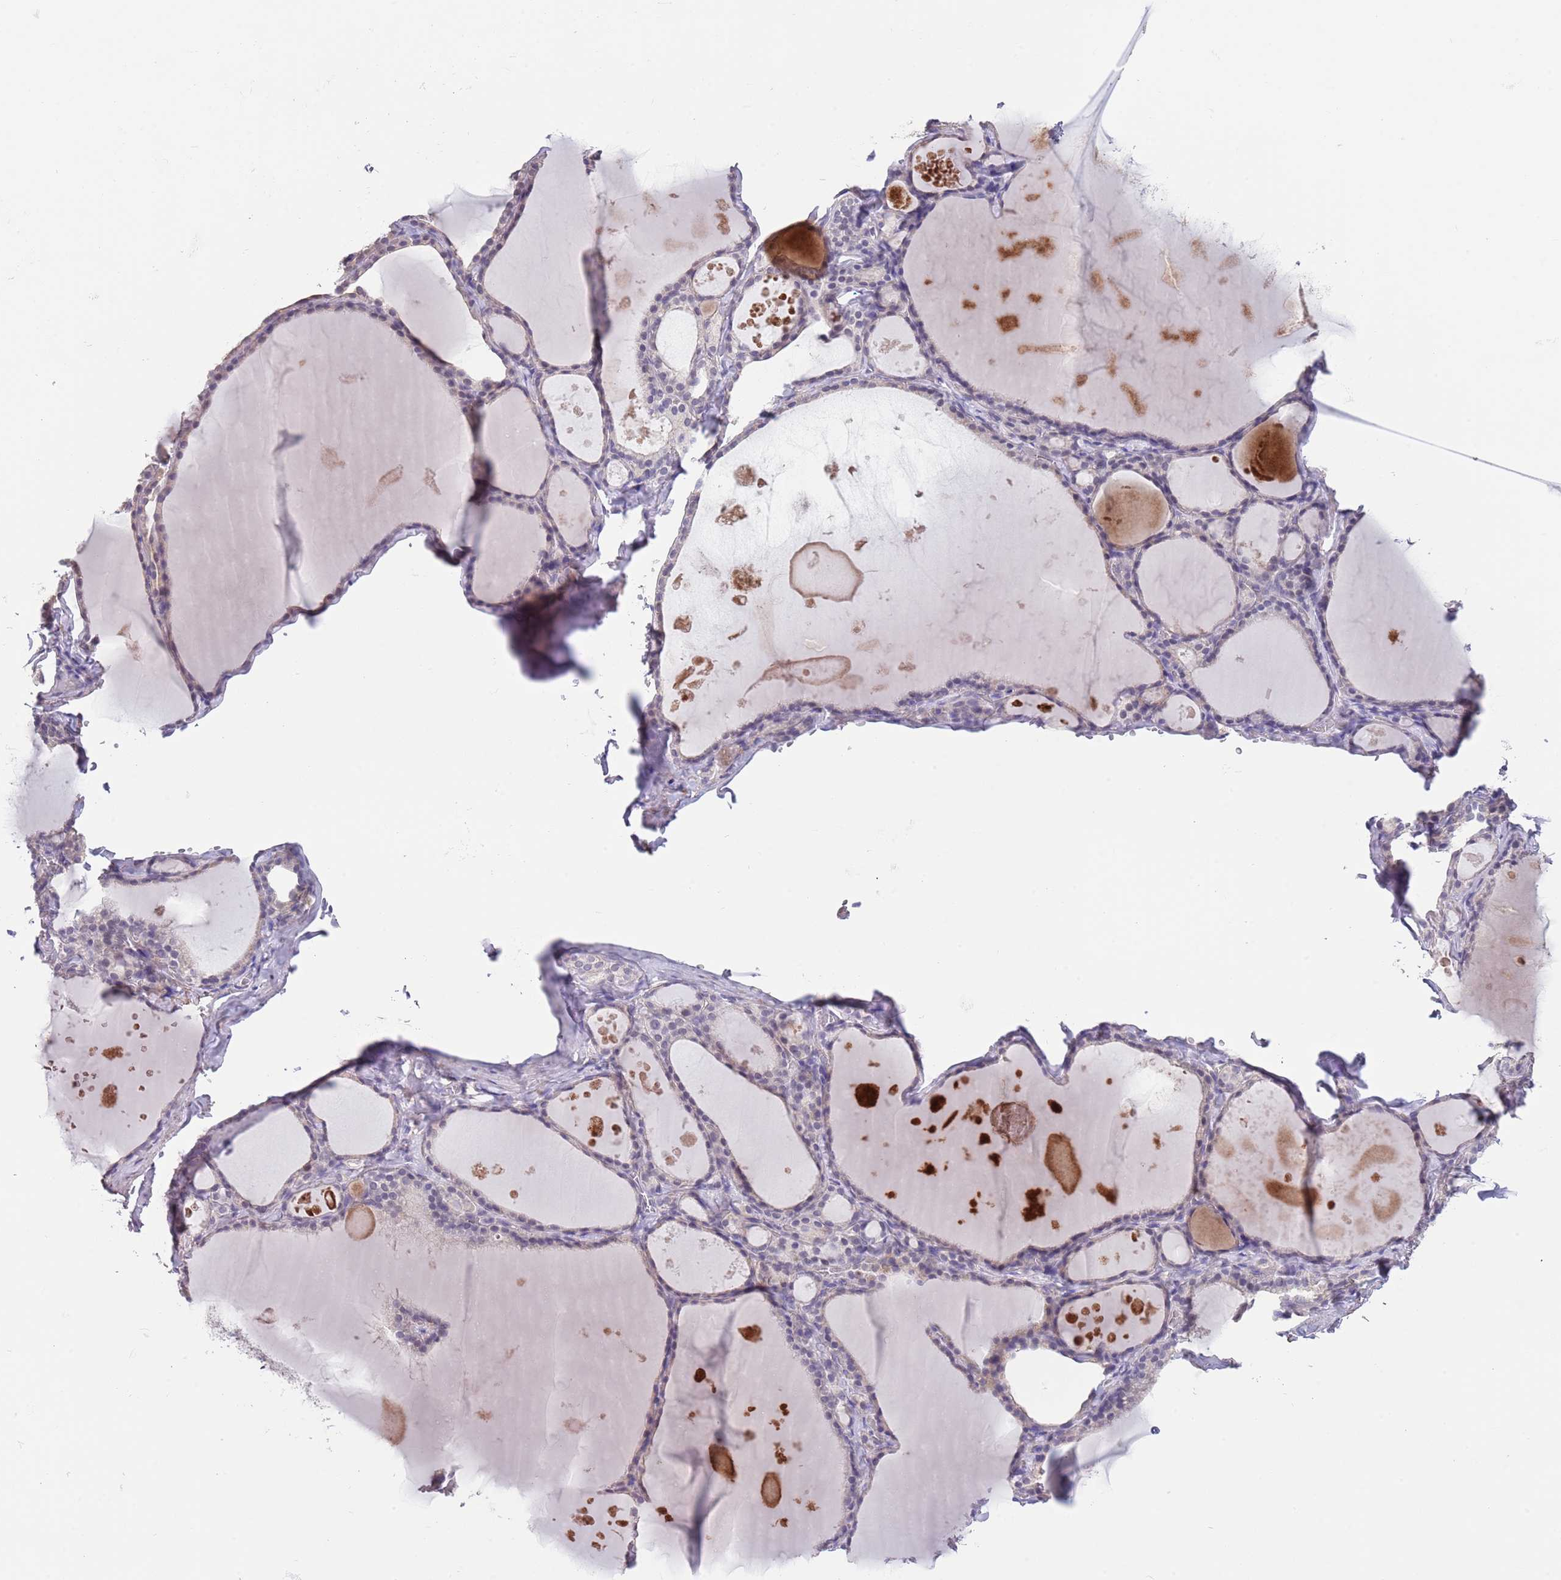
{"staining": {"intensity": "weak", "quantity": "<25%", "location": "nuclear"}, "tissue": "thyroid gland", "cell_type": "Glandular cells", "image_type": "normal", "snomed": [{"axis": "morphology", "description": "Normal tissue, NOS"}, {"axis": "topography", "description": "Thyroid gland"}], "caption": "There is no significant positivity in glandular cells of thyroid gland. The staining was performed using DAB to visualize the protein expression in brown, while the nuclei were stained in blue with hematoxylin (Magnification: 20x).", "gene": "RNF169", "patient": {"sex": "male", "age": 56}}